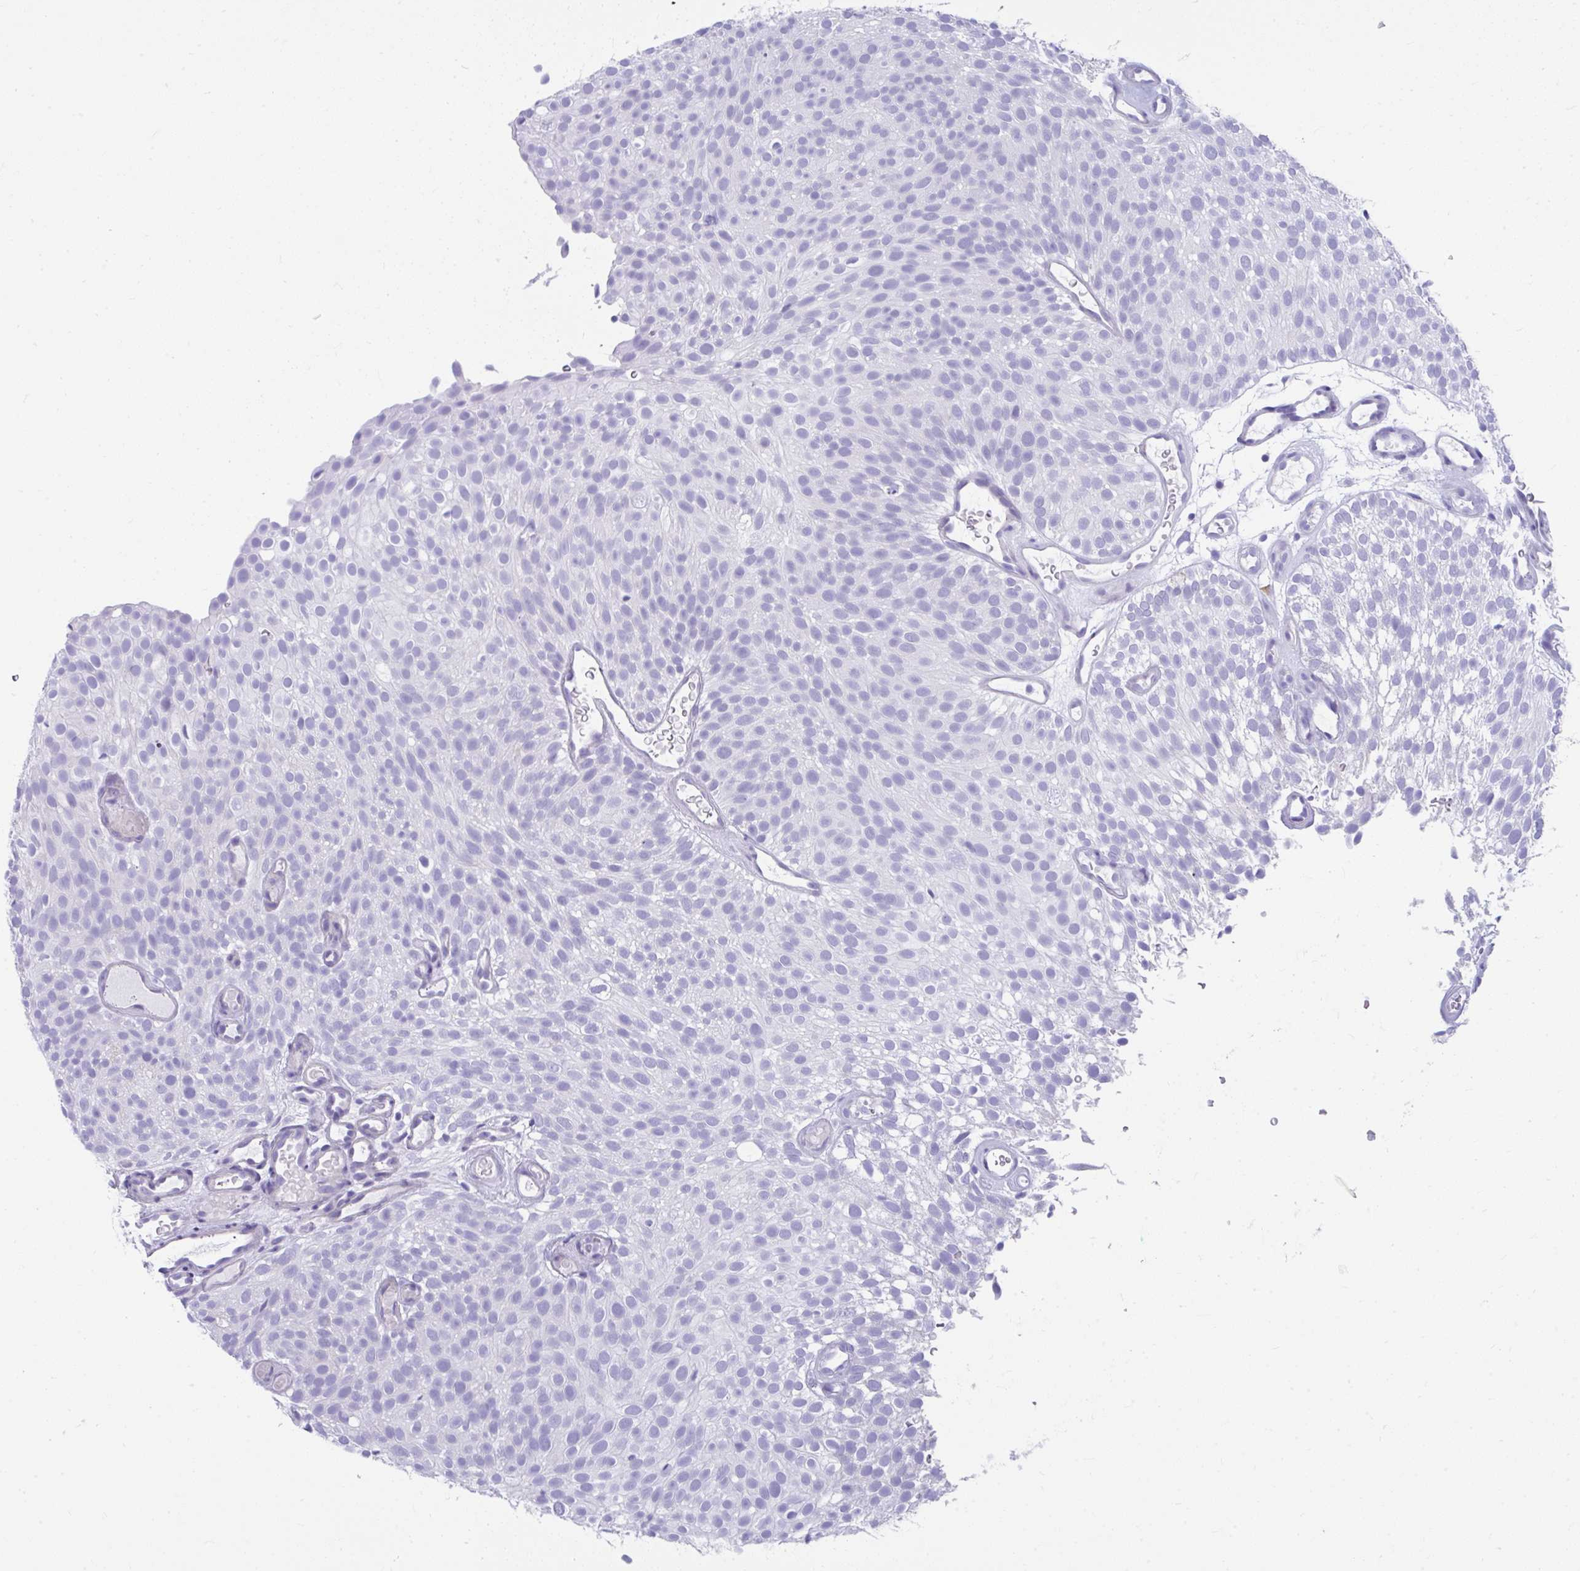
{"staining": {"intensity": "negative", "quantity": "none", "location": "none"}, "tissue": "urothelial cancer", "cell_type": "Tumor cells", "image_type": "cancer", "snomed": [{"axis": "morphology", "description": "Urothelial carcinoma, Low grade"}, {"axis": "topography", "description": "Urinary bladder"}], "caption": "IHC of urothelial carcinoma (low-grade) exhibits no staining in tumor cells.", "gene": "ISL1", "patient": {"sex": "male", "age": 78}}